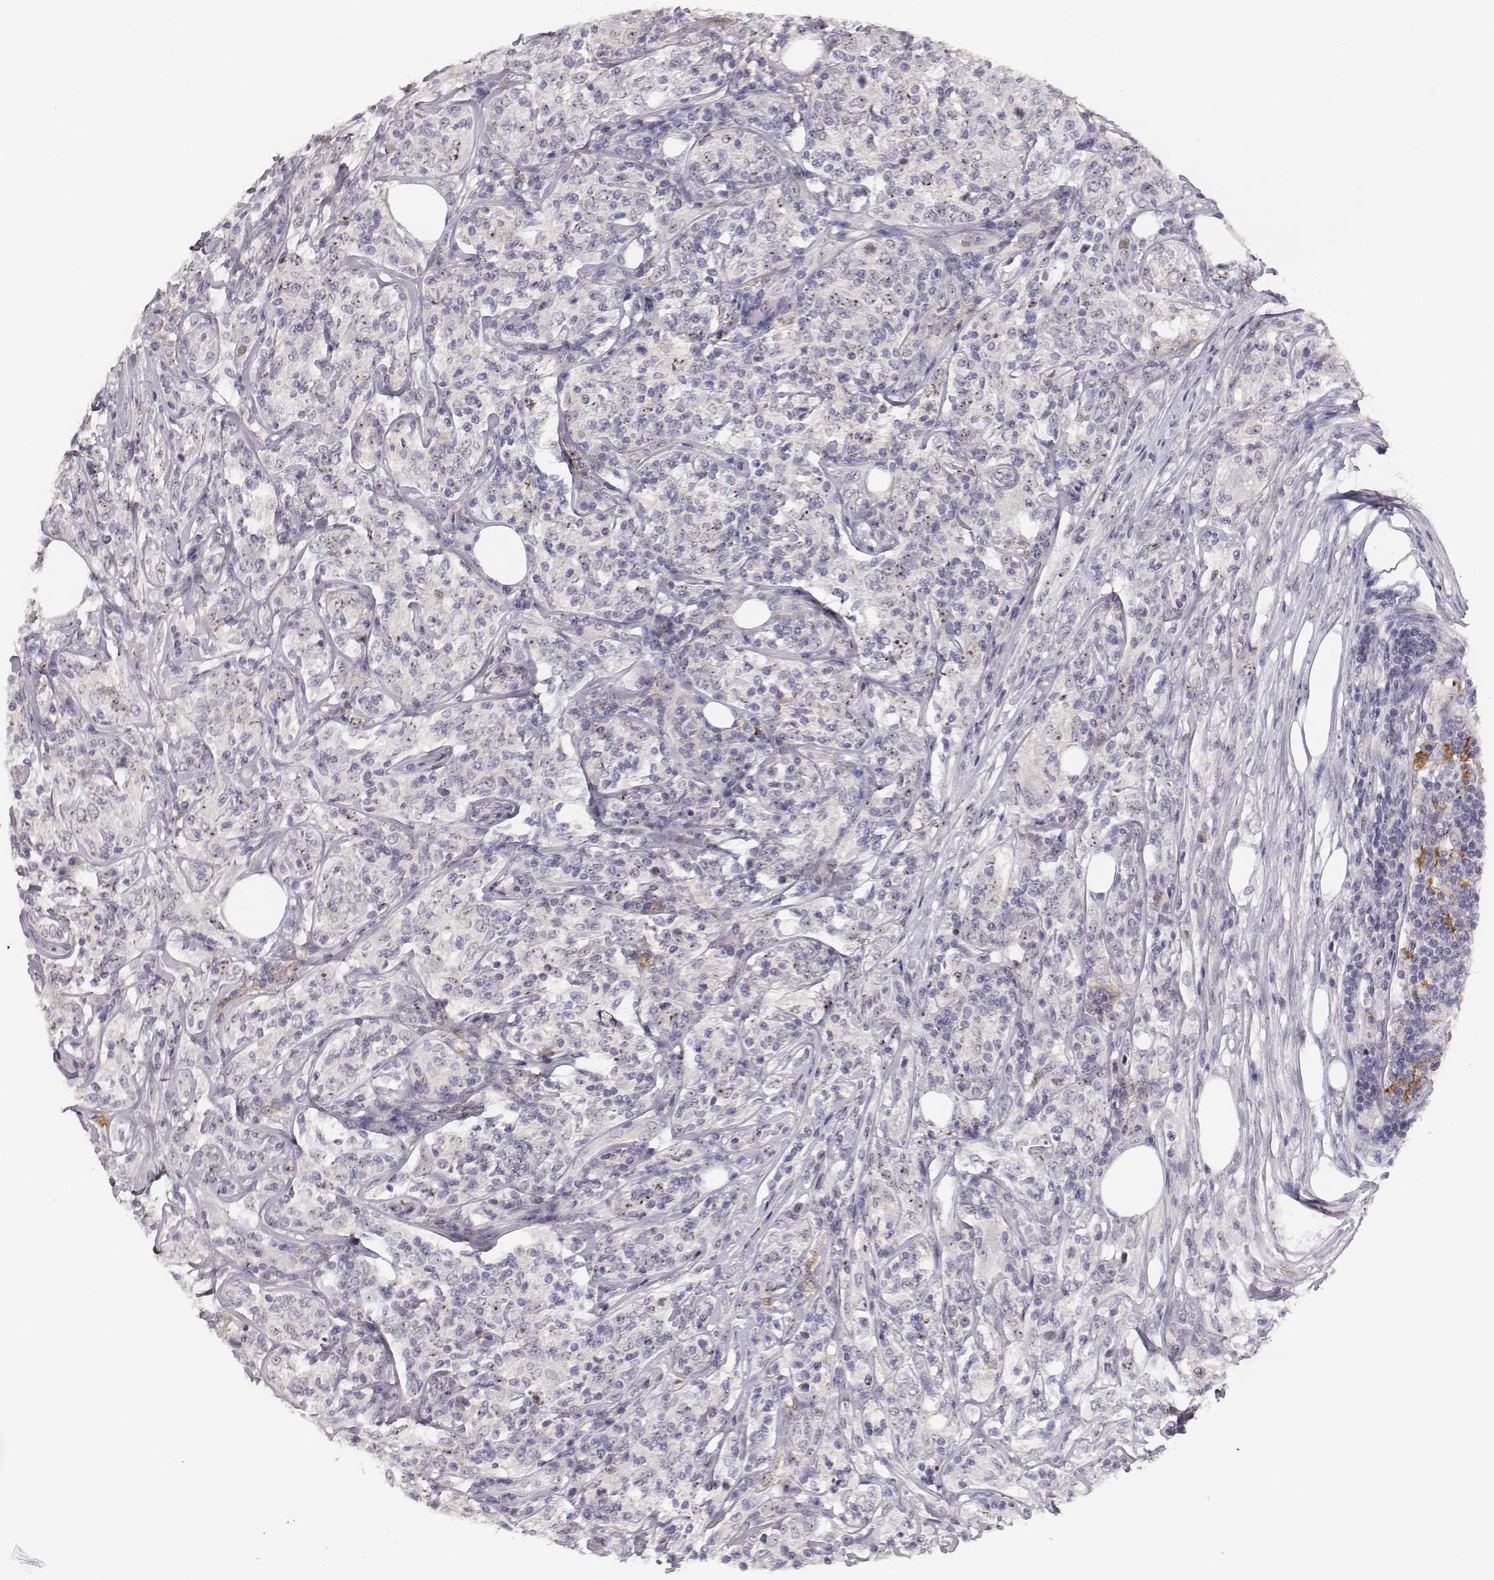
{"staining": {"intensity": "moderate", "quantity": "<25%", "location": "nuclear"}, "tissue": "lymphoma", "cell_type": "Tumor cells", "image_type": "cancer", "snomed": [{"axis": "morphology", "description": "Malignant lymphoma, non-Hodgkin's type, High grade"}, {"axis": "topography", "description": "Lymph node"}], "caption": "Immunohistochemical staining of human lymphoma reveals low levels of moderate nuclear protein positivity in approximately <25% of tumor cells.", "gene": "NIFK", "patient": {"sex": "female", "age": 84}}